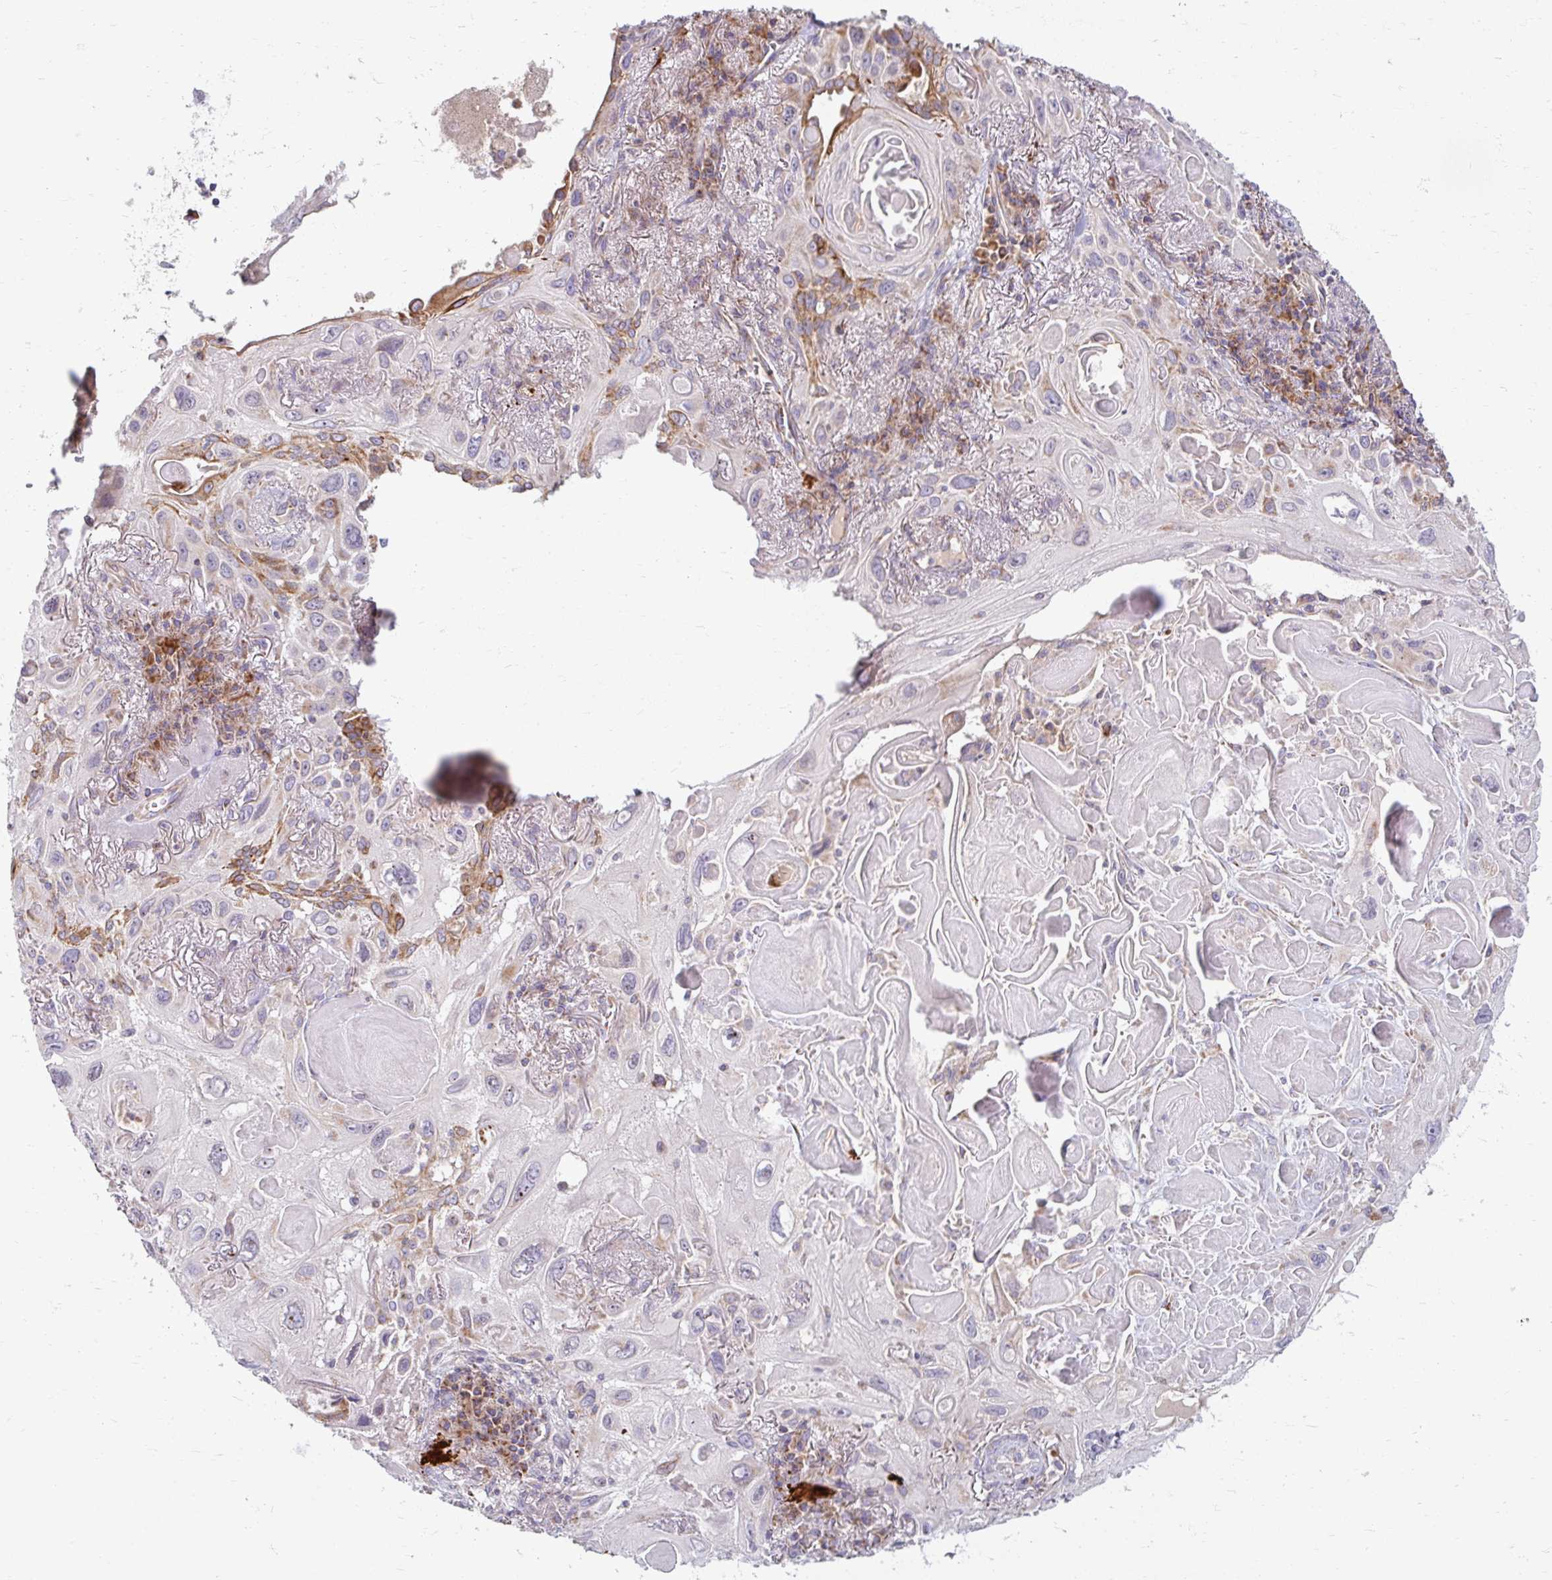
{"staining": {"intensity": "moderate", "quantity": "<25%", "location": "cytoplasmic/membranous"}, "tissue": "lung cancer", "cell_type": "Tumor cells", "image_type": "cancer", "snomed": [{"axis": "morphology", "description": "Squamous cell carcinoma, NOS"}, {"axis": "topography", "description": "Lung"}], "caption": "Protein analysis of squamous cell carcinoma (lung) tissue exhibits moderate cytoplasmic/membranous staining in approximately <25% of tumor cells.", "gene": "SKP2", "patient": {"sex": "male", "age": 79}}